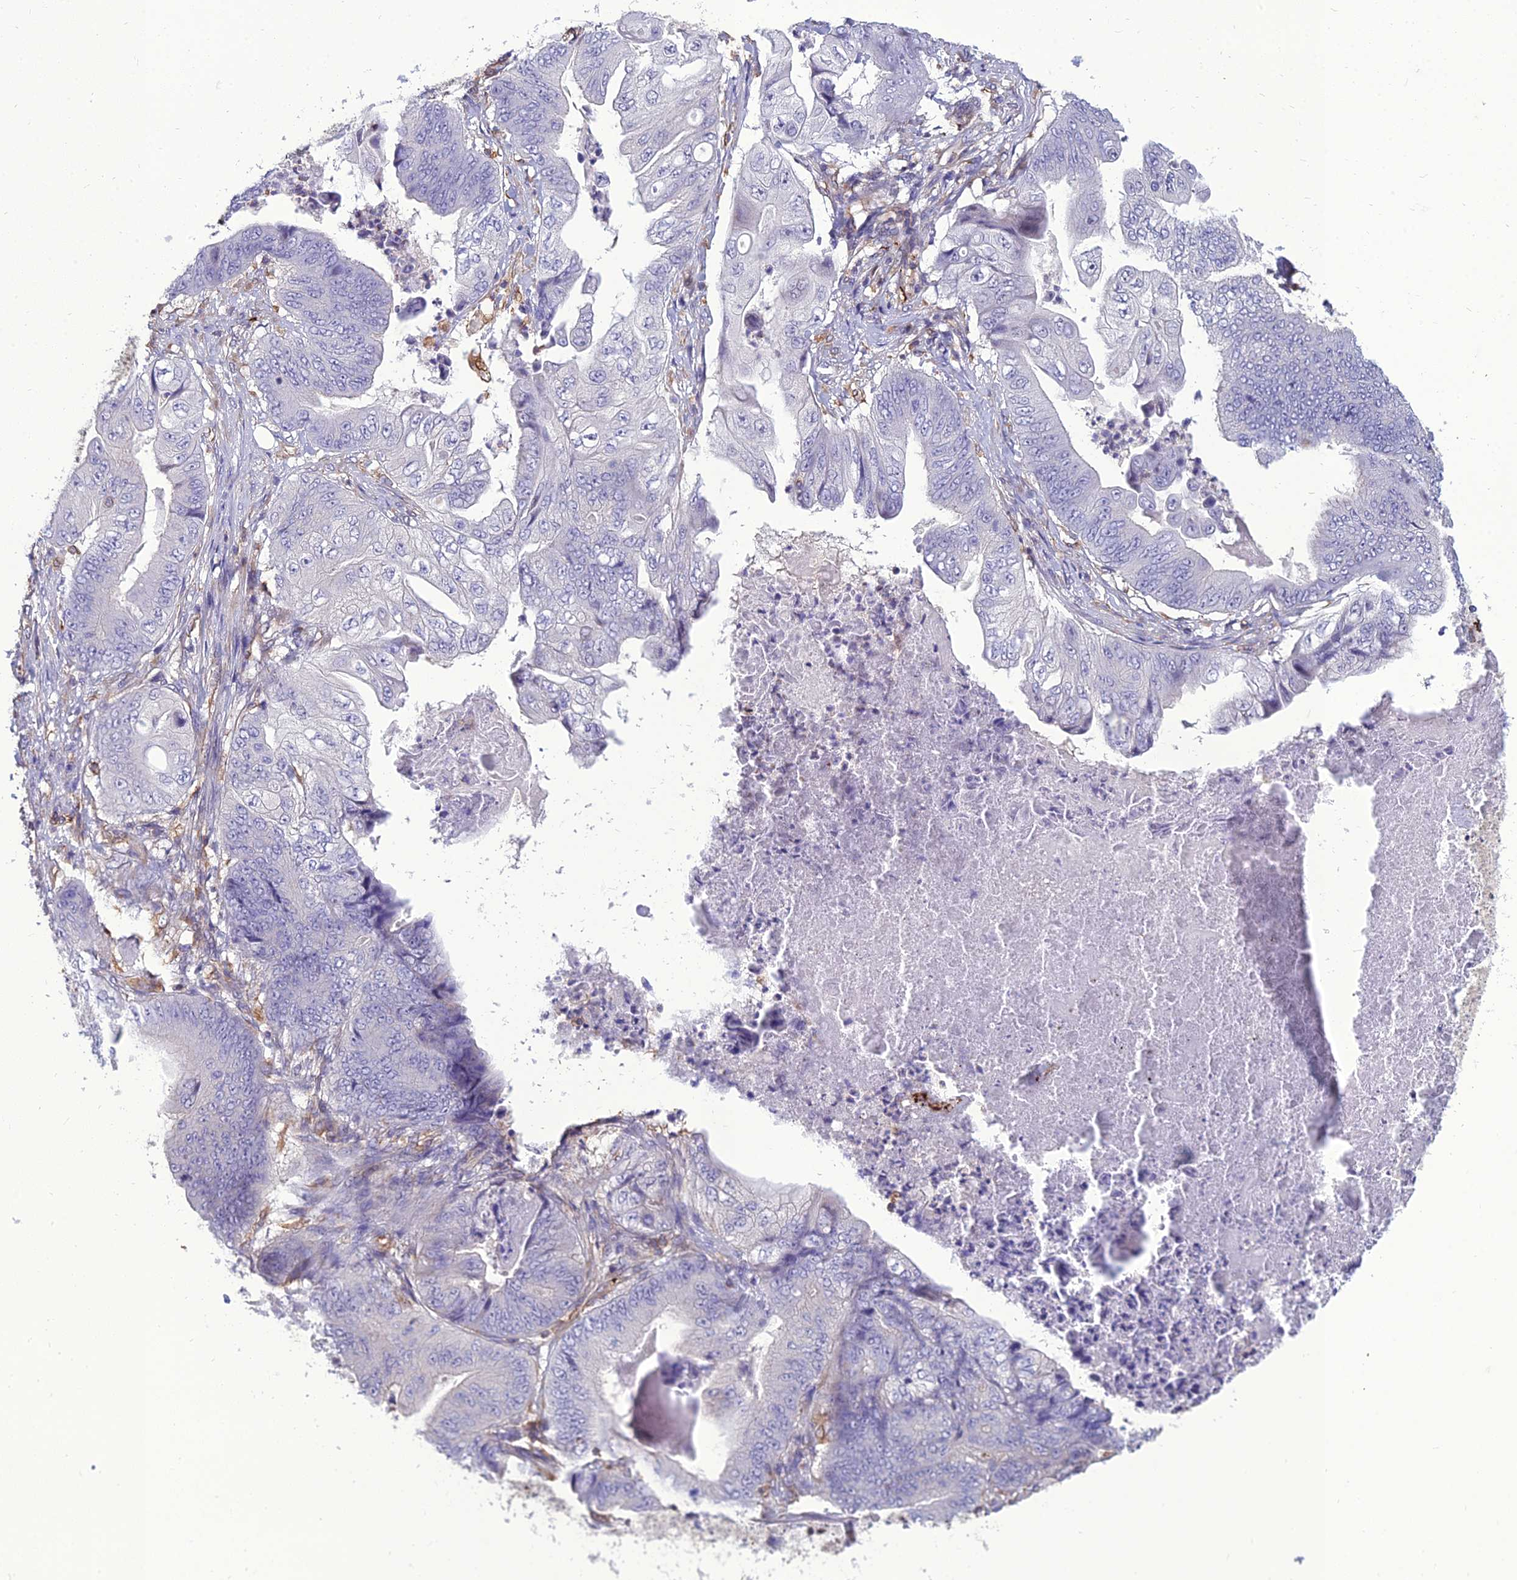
{"staining": {"intensity": "negative", "quantity": "none", "location": "none"}, "tissue": "stomach cancer", "cell_type": "Tumor cells", "image_type": "cancer", "snomed": [{"axis": "morphology", "description": "Adenocarcinoma, NOS"}, {"axis": "topography", "description": "Stomach"}], "caption": "Stomach cancer was stained to show a protein in brown. There is no significant positivity in tumor cells.", "gene": "PSMD11", "patient": {"sex": "male", "age": 62}}